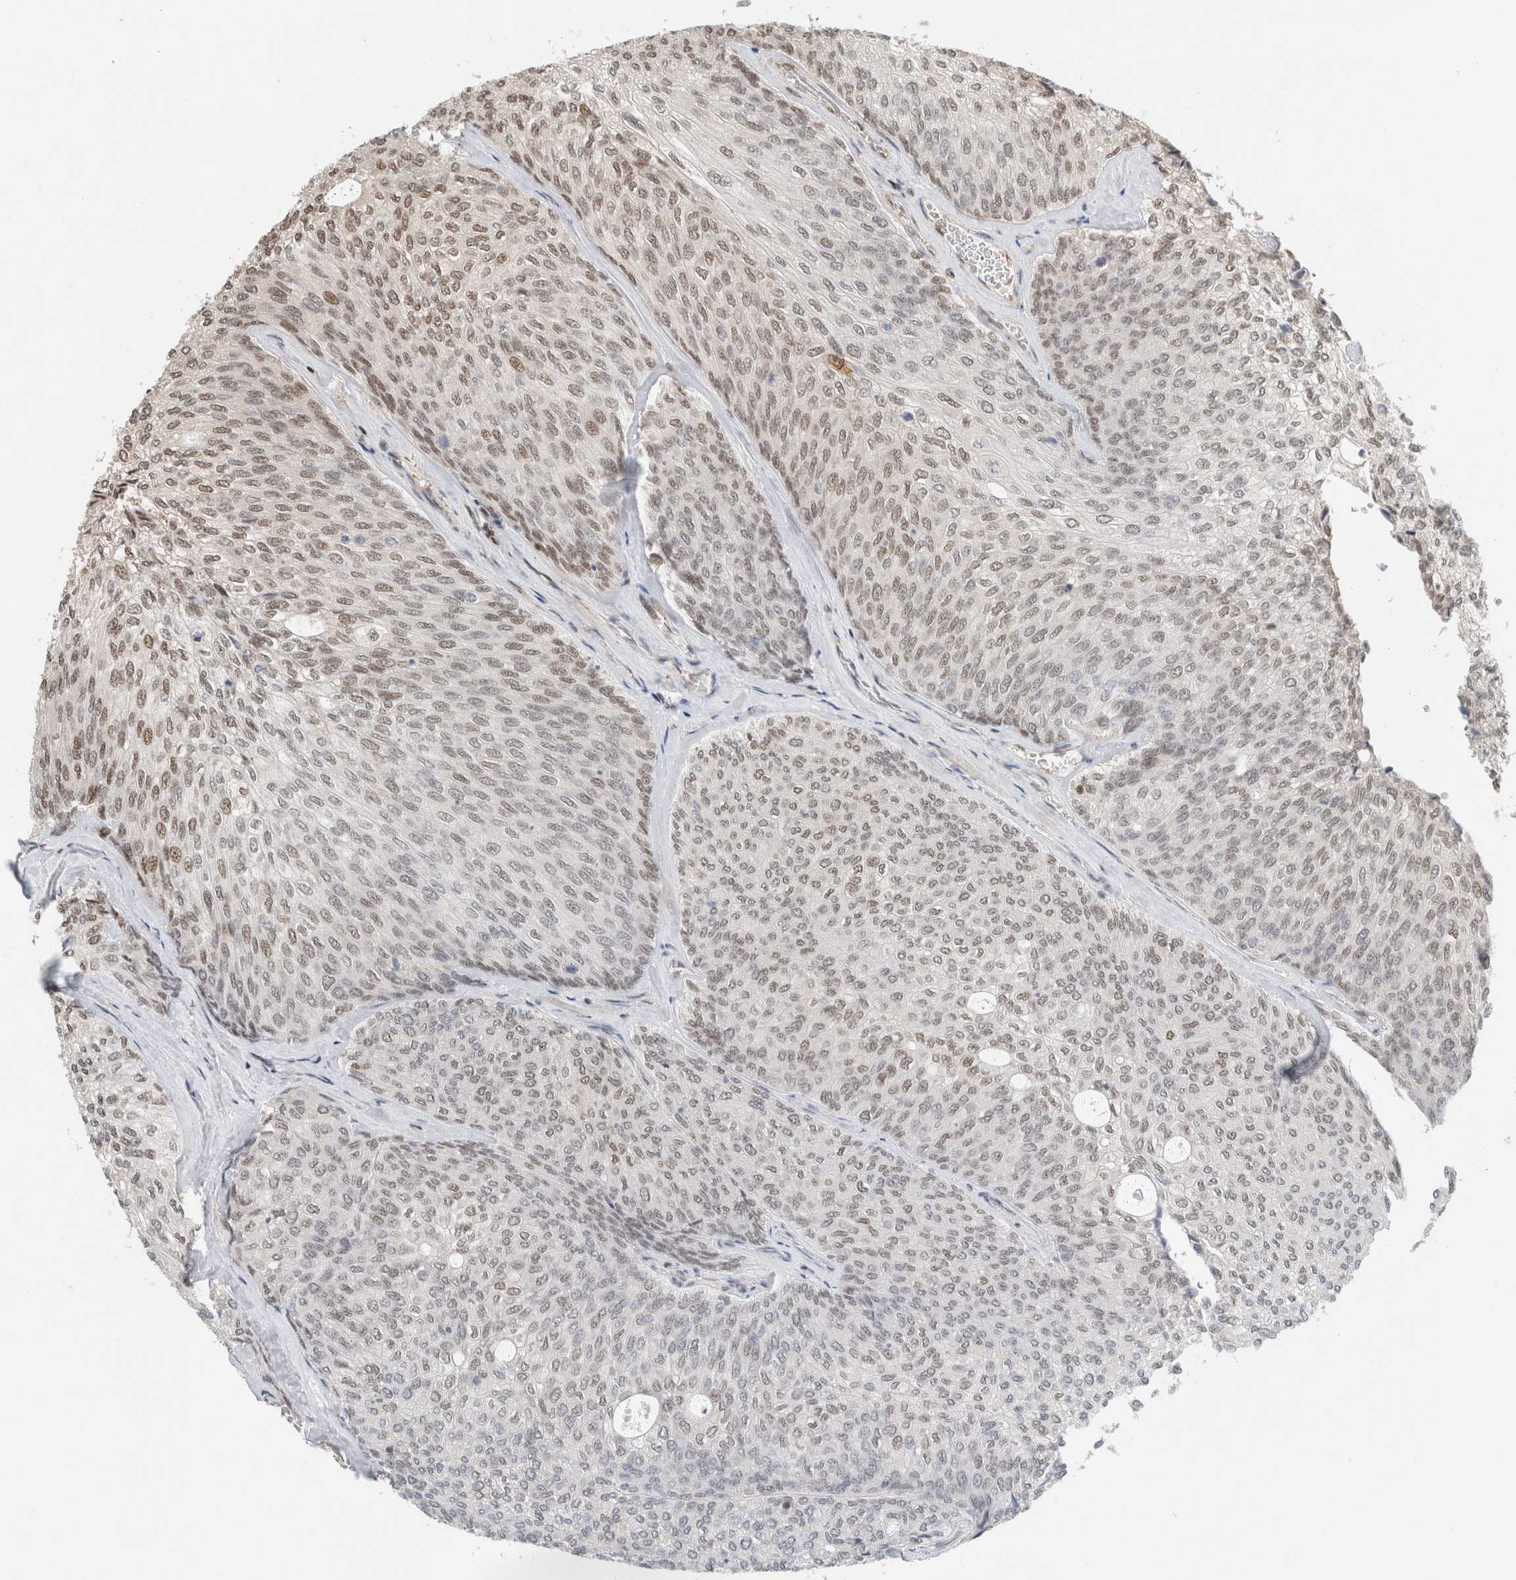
{"staining": {"intensity": "moderate", "quantity": "25%-75%", "location": "cytoplasmic/membranous,nuclear"}, "tissue": "urothelial cancer", "cell_type": "Tumor cells", "image_type": "cancer", "snomed": [{"axis": "morphology", "description": "Urothelial carcinoma, Low grade"}, {"axis": "topography", "description": "Urinary bladder"}], "caption": "Brown immunohistochemical staining in low-grade urothelial carcinoma exhibits moderate cytoplasmic/membranous and nuclear staining in approximately 25%-75% of tumor cells.", "gene": "SNRNP40", "patient": {"sex": "female", "age": 79}}